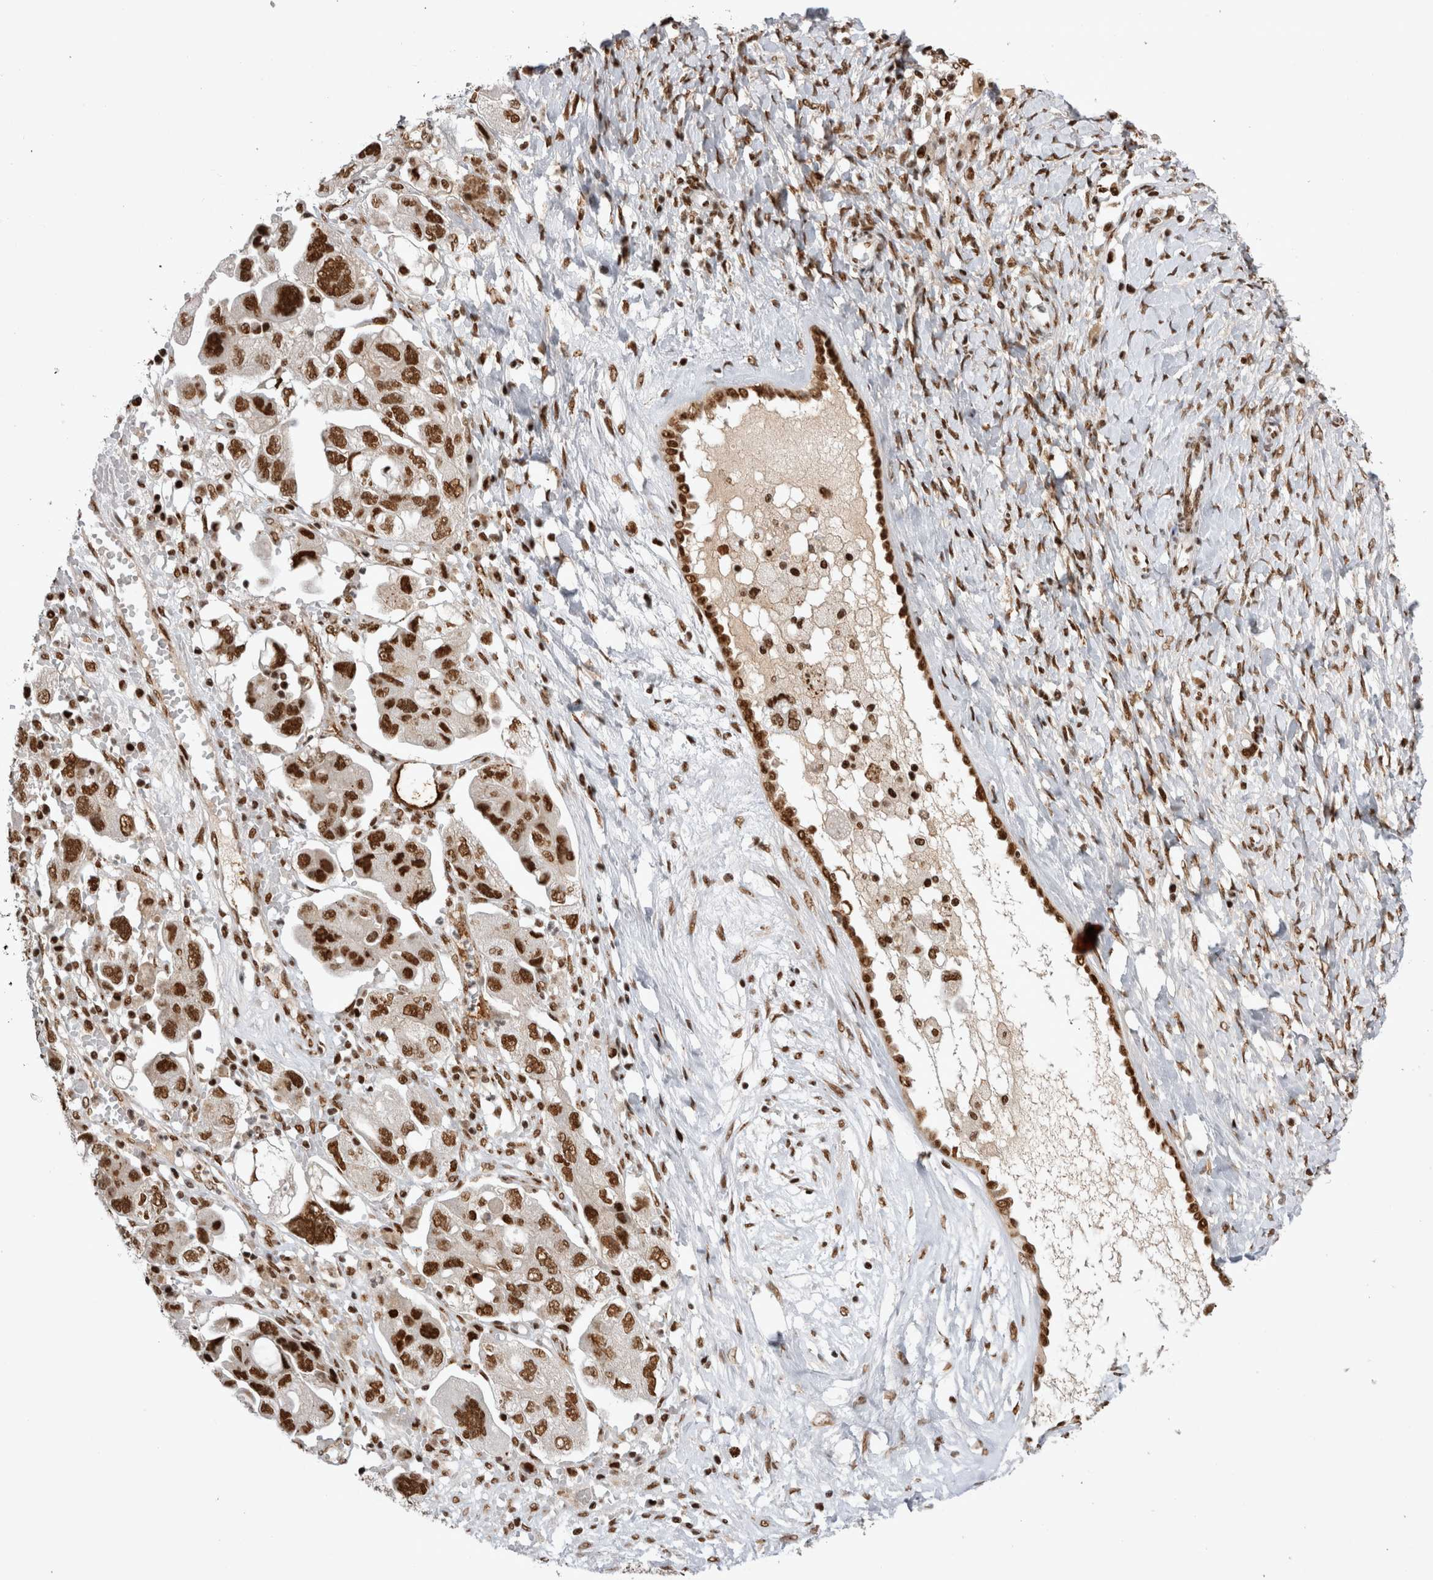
{"staining": {"intensity": "strong", "quantity": ">75%", "location": "nuclear"}, "tissue": "ovarian cancer", "cell_type": "Tumor cells", "image_type": "cancer", "snomed": [{"axis": "morphology", "description": "Carcinoma, NOS"}, {"axis": "morphology", "description": "Cystadenocarcinoma, serous, NOS"}, {"axis": "topography", "description": "Ovary"}], "caption": "Carcinoma (ovarian) stained with DAB (3,3'-diaminobenzidine) IHC exhibits high levels of strong nuclear staining in about >75% of tumor cells. Nuclei are stained in blue.", "gene": "EYA2", "patient": {"sex": "female", "age": 69}}